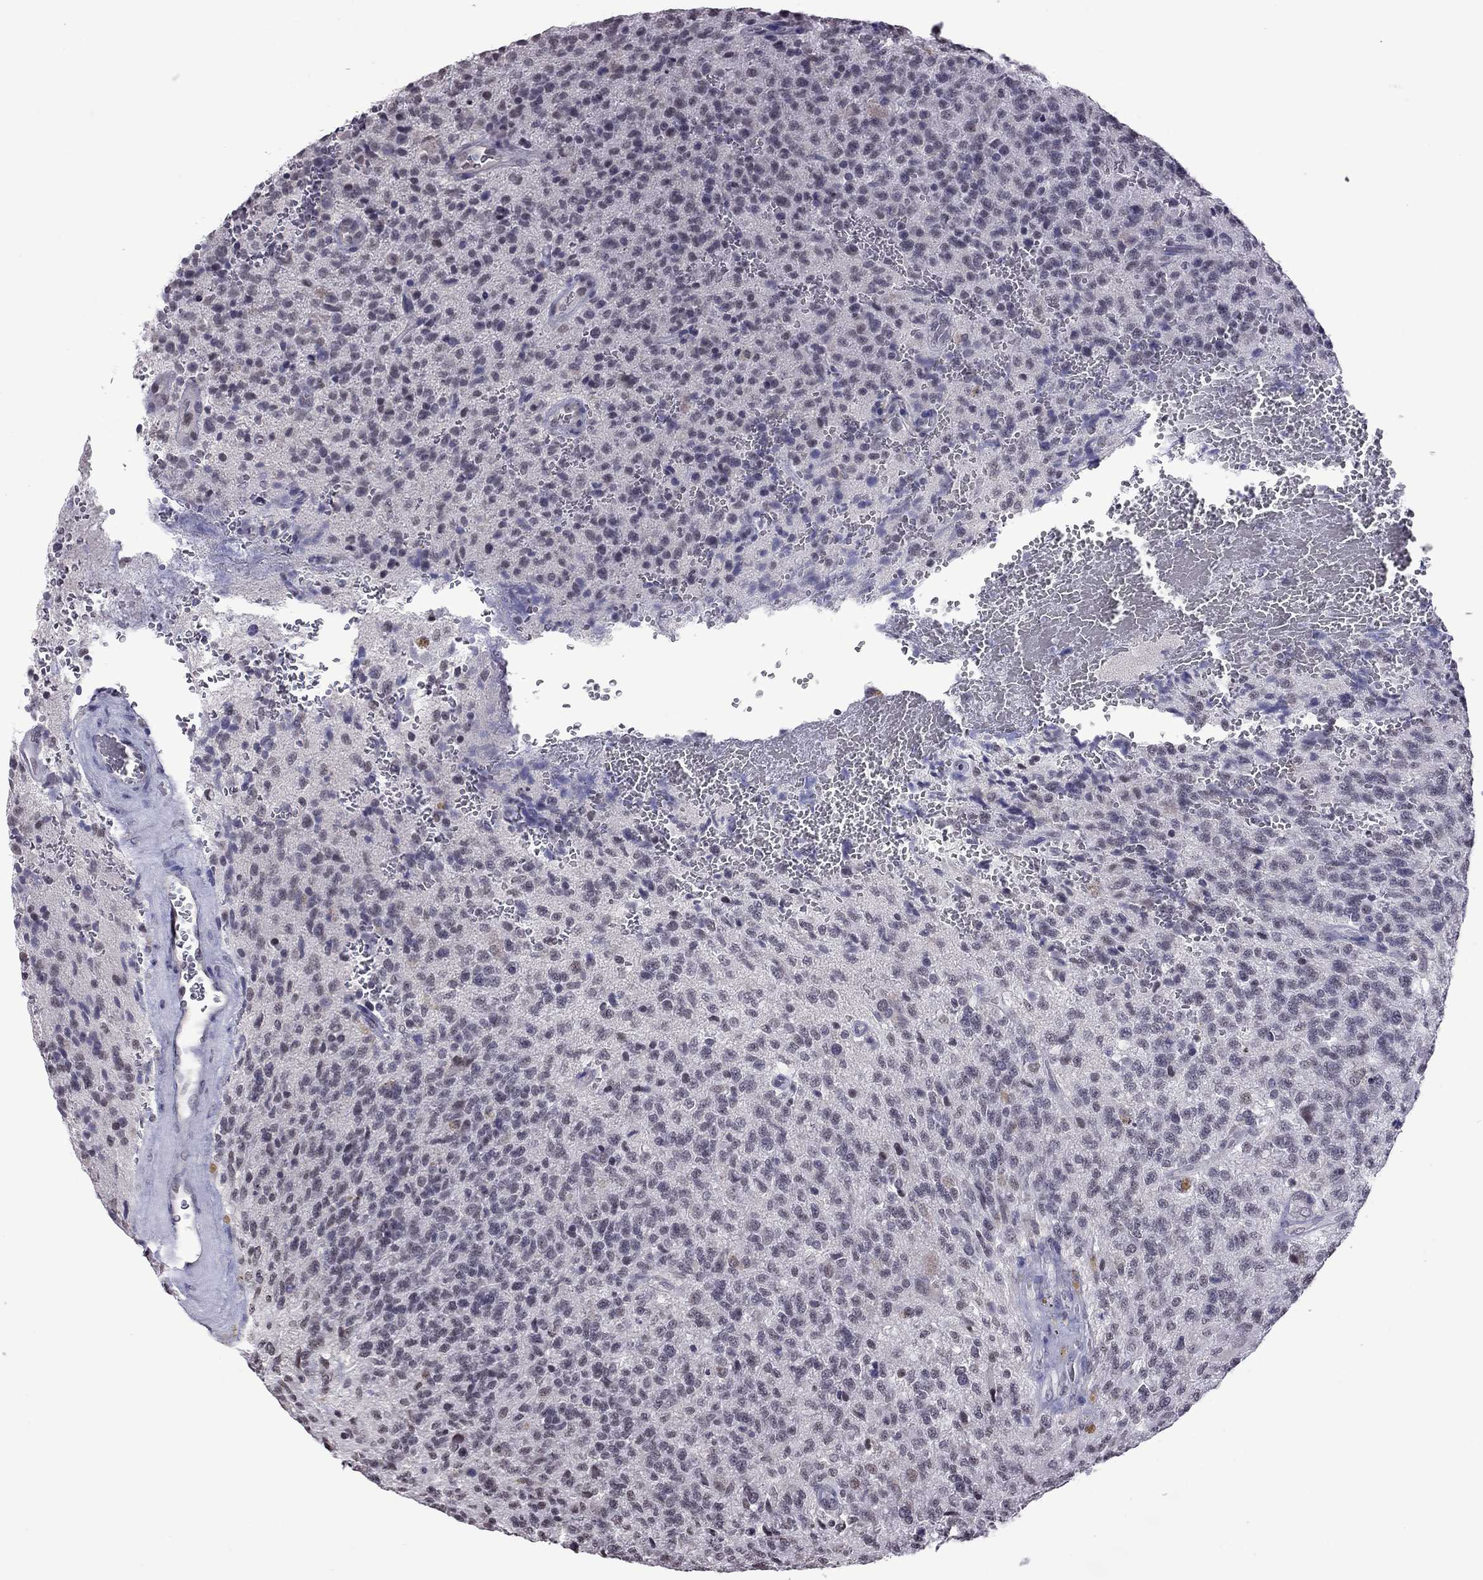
{"staining": {"intensity": "negative", "quantity": "none", "location": "none"}, "tissue": "glioma", "cell_type": "Tumor cells", "image_type": "cancer", "snomed": [{"axis": "morphology", "description": "Glioma, malignant, High grade"}, {"axis": "topography", "description": "Brain"}], "caption": "An immunohistochemistry image of malignant glioma (high-grade) is shown. There is no staining in tumor cells of malignant glioma (high-grade).", "gene": "PPP1R3A", "patient": {"sex": "male", "age": 56}}